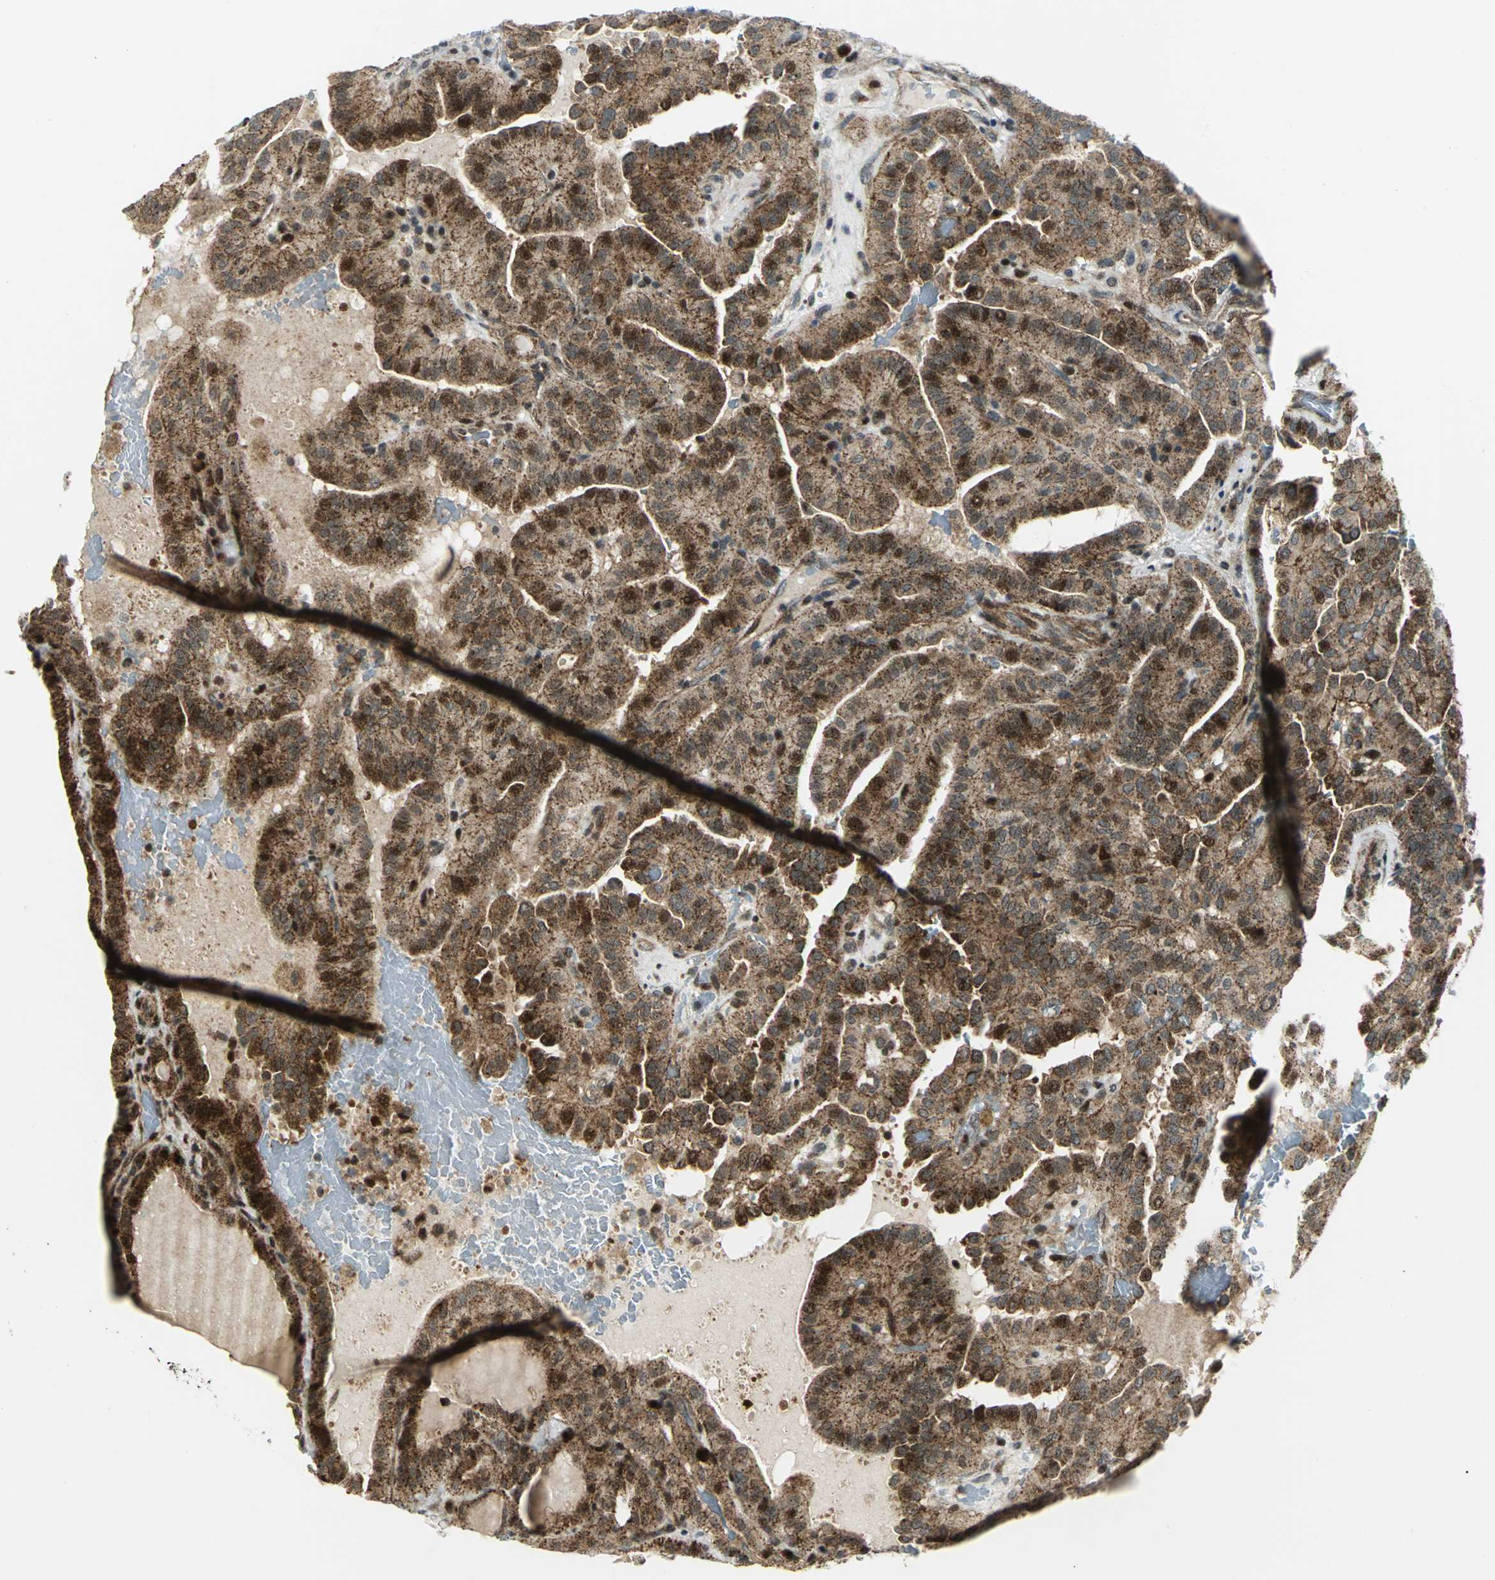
{"staining": {"intensity": "strong", "quantity": ">75%", "location": "cytoplasmic/membranous"}, "tissue": "thyroid cancer", "cell_type": "Tumor cells", "image_type": "cancer", "snomed": [{"axis": "morphology", "description": "Papillary adenocarcinoma, NOS"}, {"axis": "topography", "description": "Thyroid gland"}], "caption": "Thyroid cancer was stained to show a protein in brown. There is high levels of strong cytoplasmic/membranous staining in about >75% of tumor cells. Nuclei are stained in blue.", "gene": "ATP6V1A", "patient": {"sex": "male", "age": 77}}